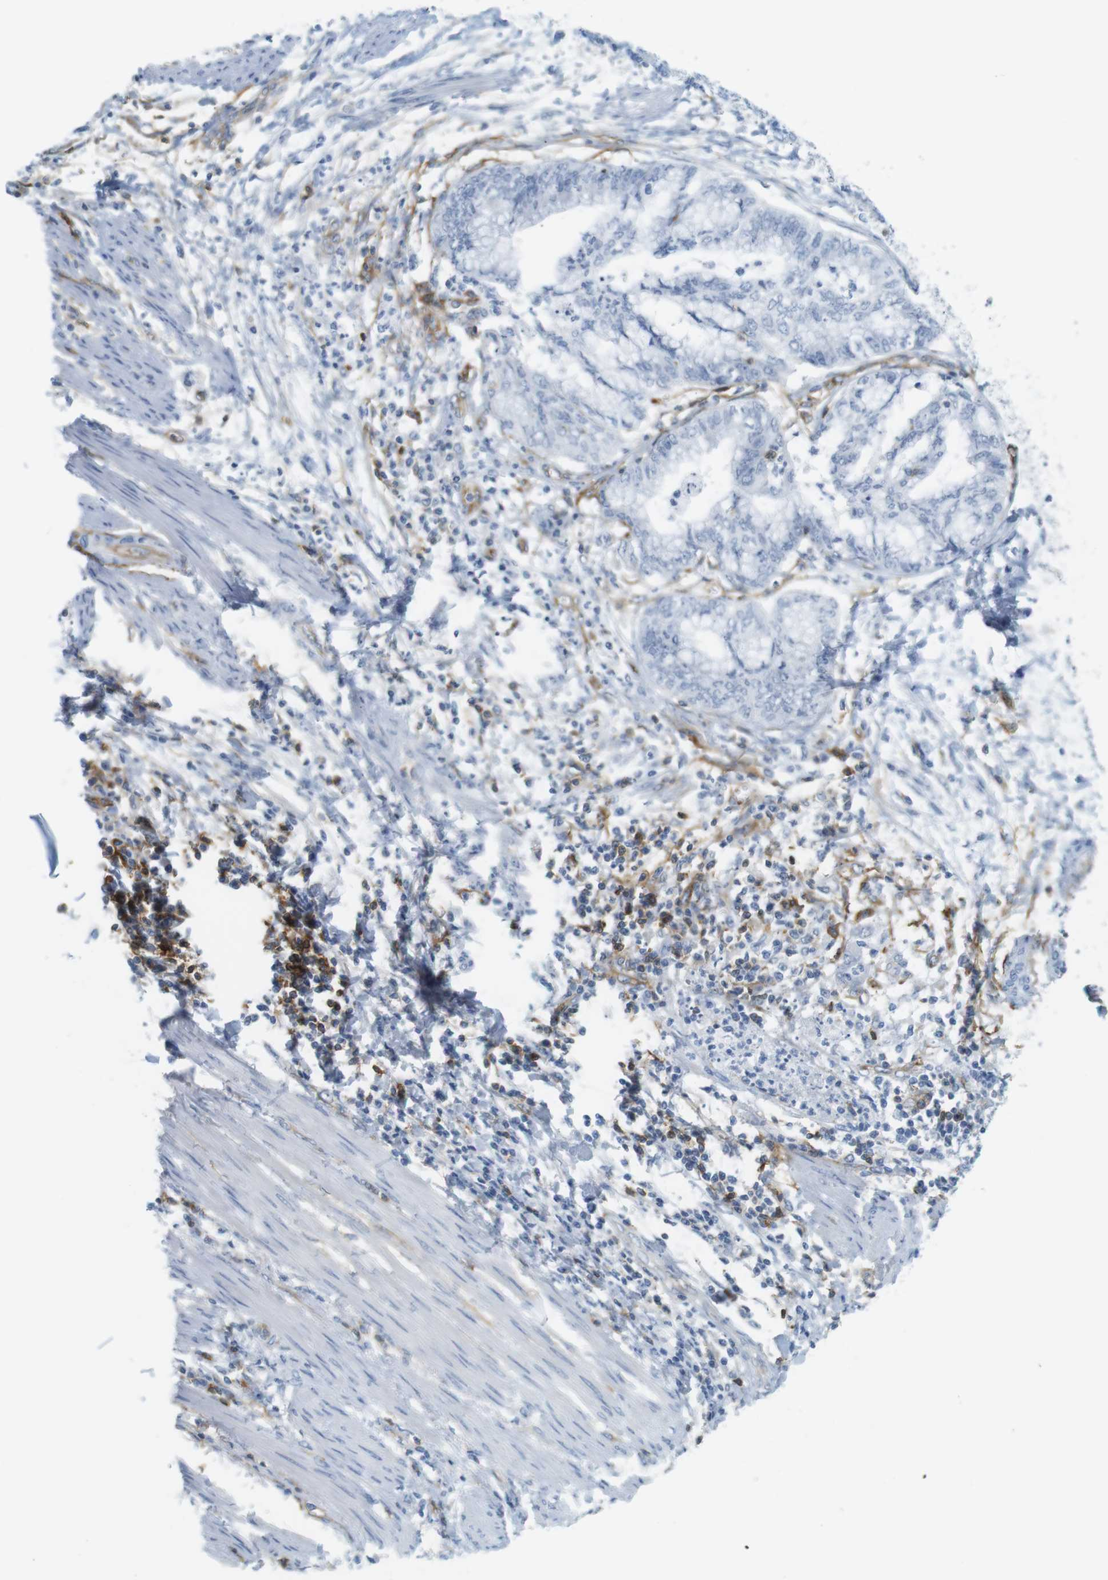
{"staining": {"intensity": "negative", "quantity": "none", "location": "none"}, "tissue": "endometrial cancer", "cell_type": "Tumor cells", "image_type": "cancer", "snomed": [{"axis": "morphology", "description": "Necrosis, NOS"}, {"axis": "morphology", "description": "Adenocarcinoma, NOS"}, {"axis": "topography", "description": "Endometrium"}], "caption": "A micrograph of adenocarcinoma (endometrial) stained for a protein demonstrates no brown staining in tumor cells.", "gene": "F2R", "patient": {"sex": "female", "age": 79}}